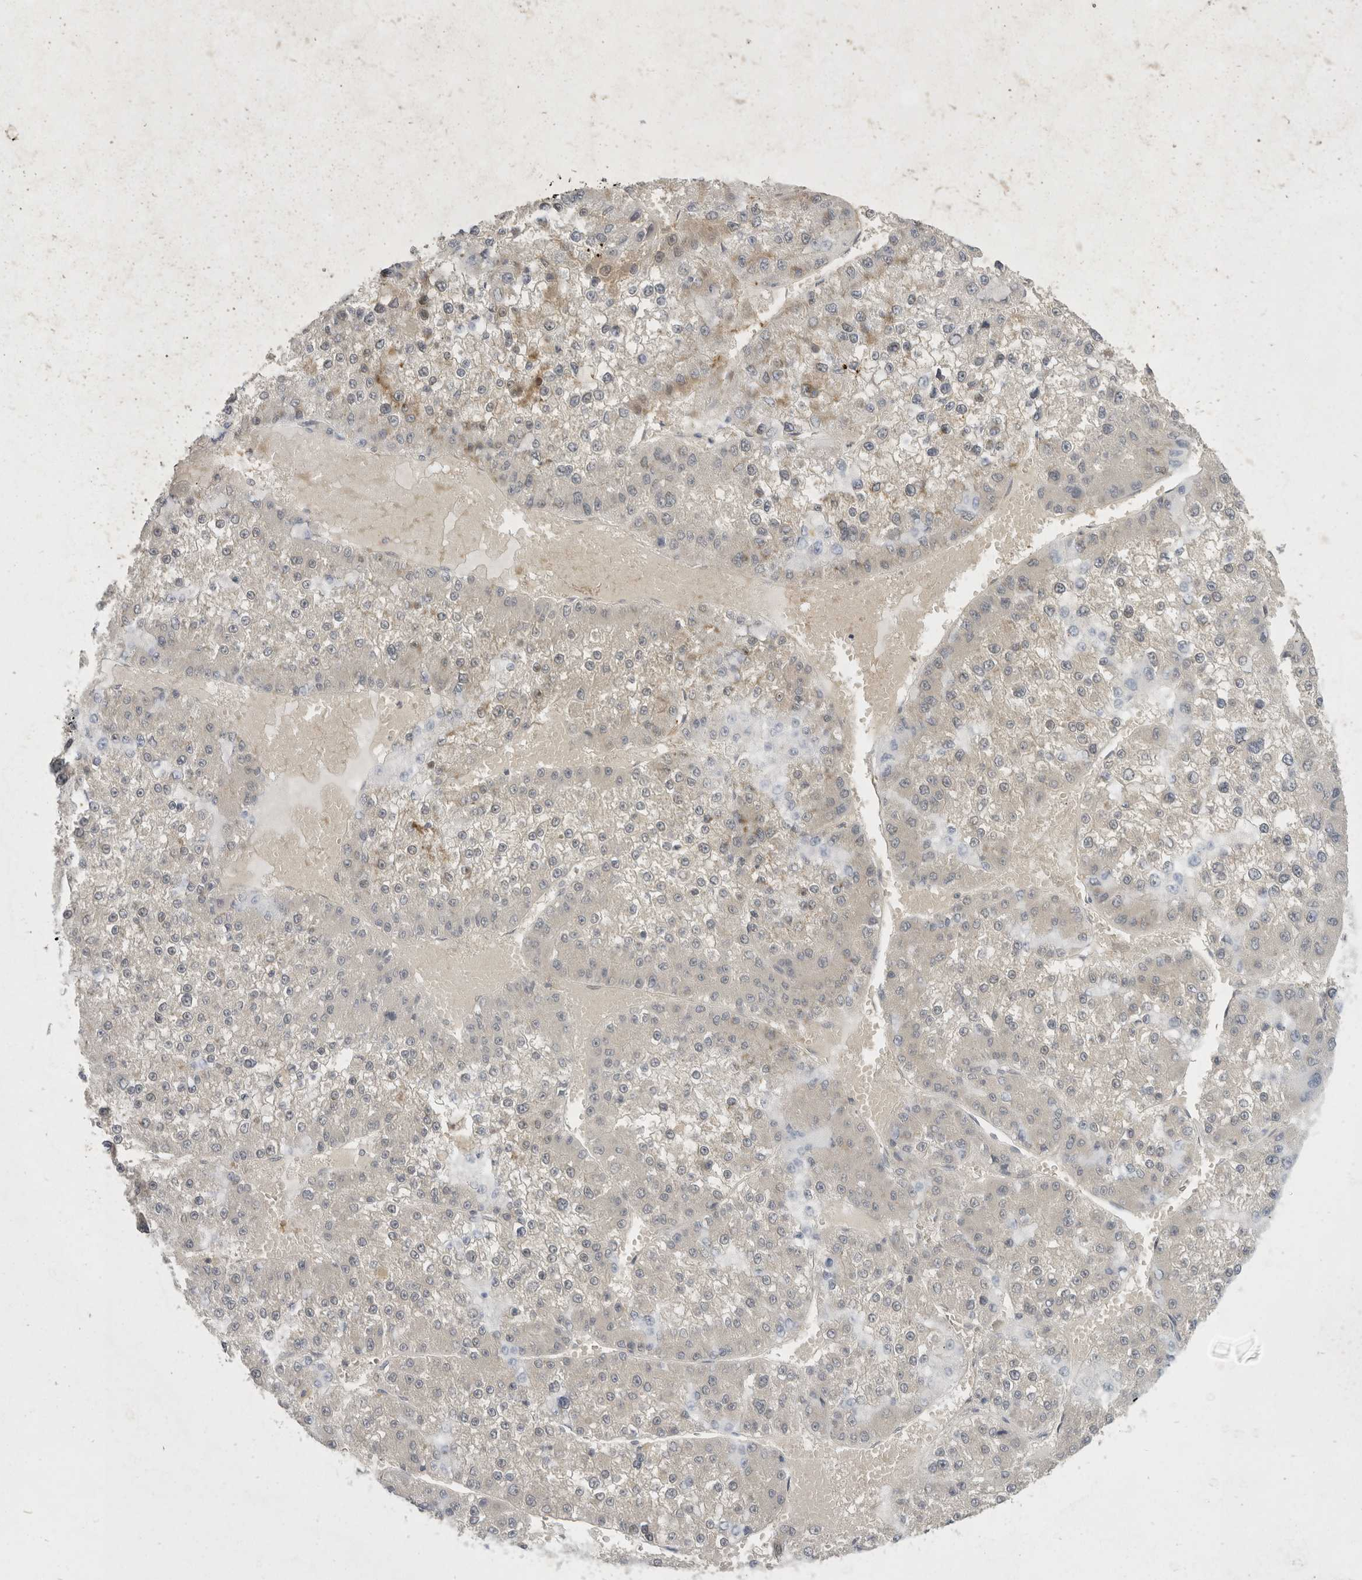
{"staining": {"intensity": "negative", "quantity": "none", "location": "none"}, "tissue": "liver cancer", "cell_type": "Tumor cells", "image_type": "cancer", "snomed": [{"axis": "morphology", "description": "Carcinoma, Hepatocellular, NOS"}, {"axis": "topography", "description": "Liver"}], "caption": "DAB (3,3'-diaminobenzidine) immunohistochemical staining of human liver hepatocellular carcinoma shows no significant positivity in tumor cells.", "gene": "TOM1L2", "patient": {"sex": "female", "age": 73}}